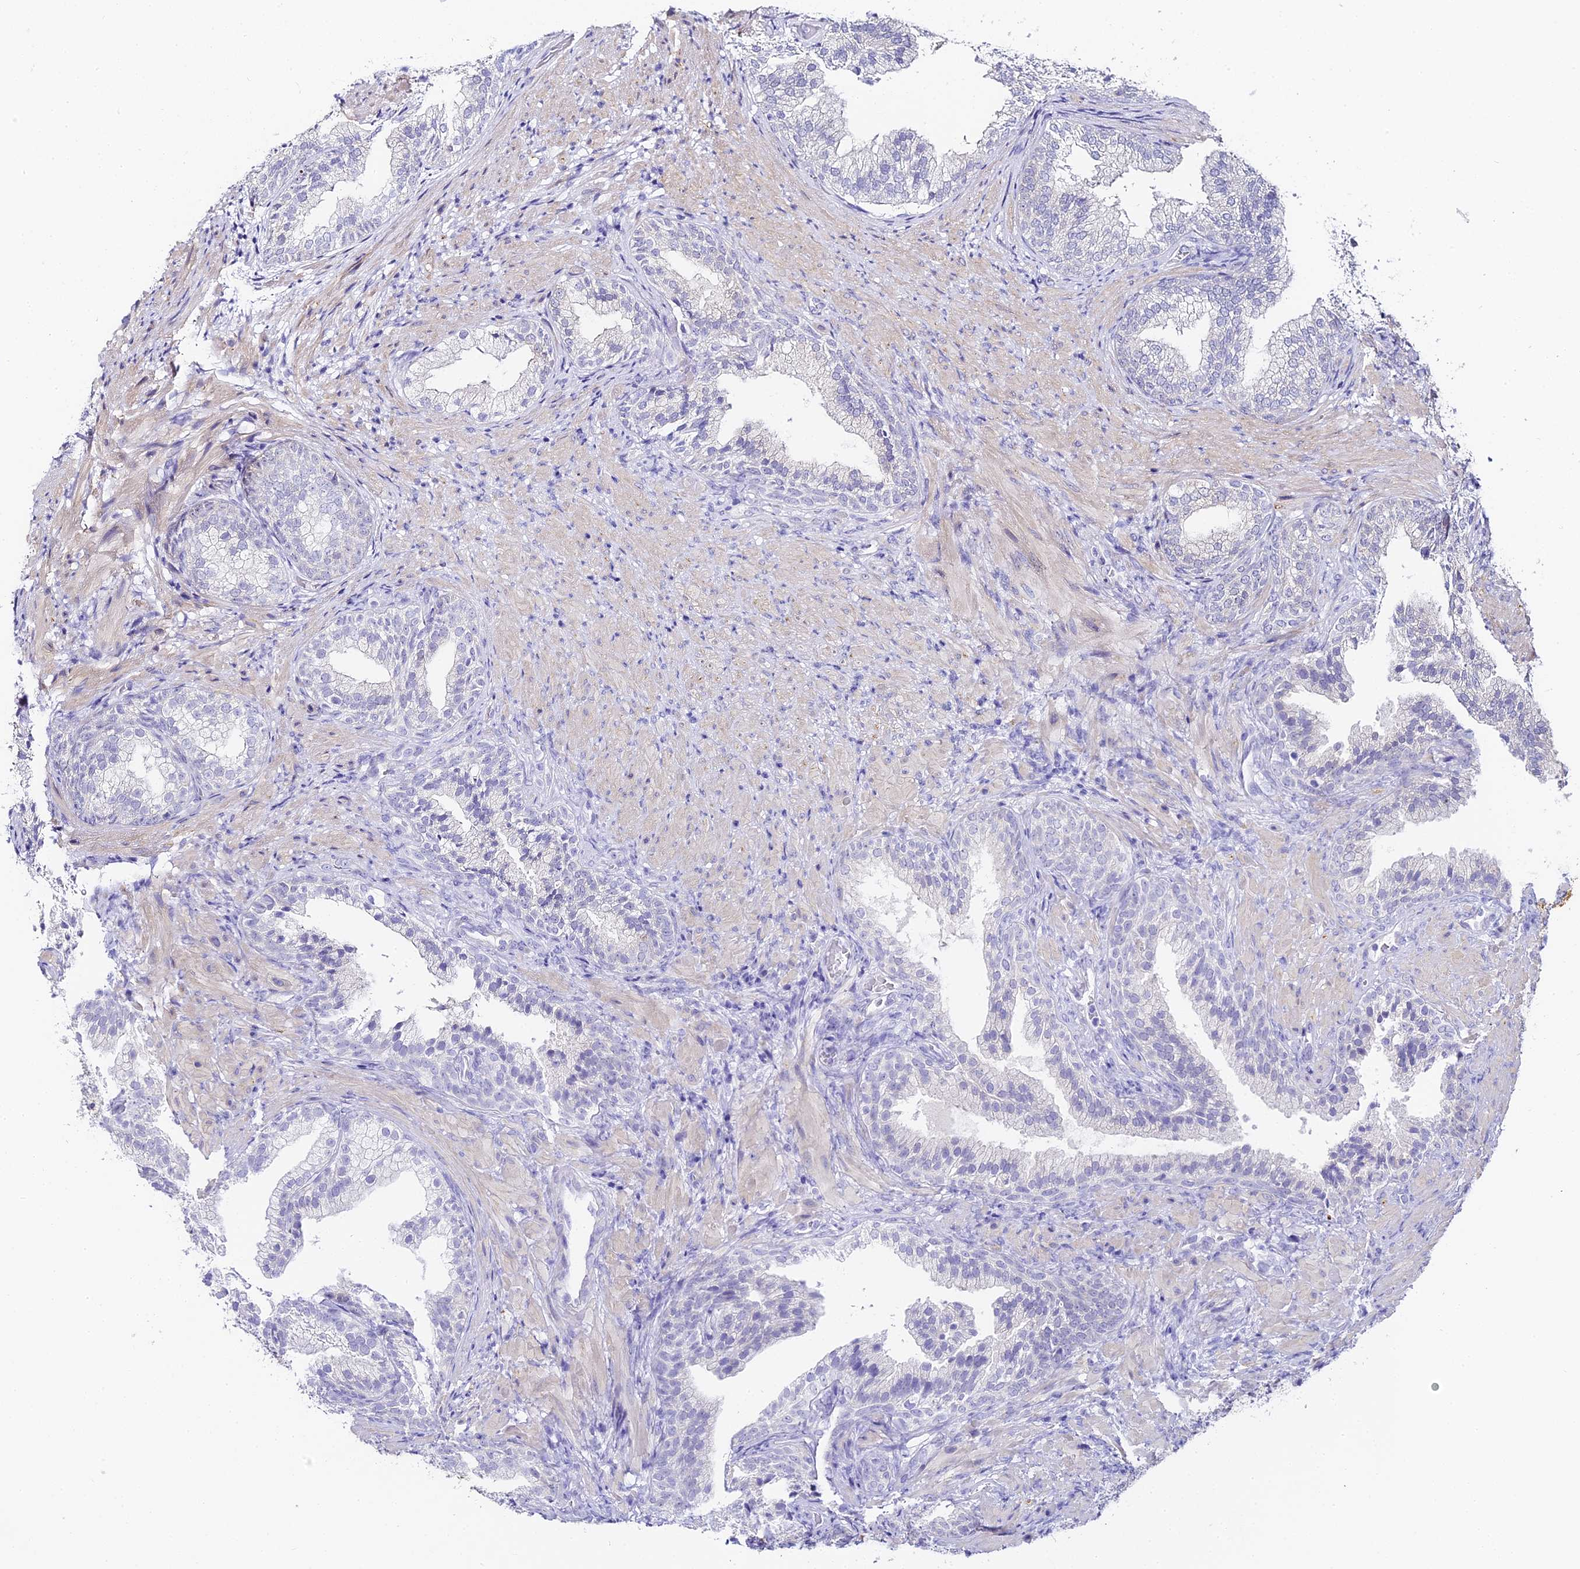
{"staining": {"intensity": "negative", "quantity": "none", "location": "none"}, "tissue": "prostate", "cell_type": "Glandular cells", "image_type": "normal", "snomed": [{"axis": "morphology", "description": "Normal tissue, NOS"}, {"axis": "topography", "description": "Prostate"}], "caption": "This is an immunohistochemistry (IHC) image of unremarkable human prostate. There is no positivity in glandular cells.", "gene": "ABHD14A", "patient": {"sex": "male", "age": 76}}